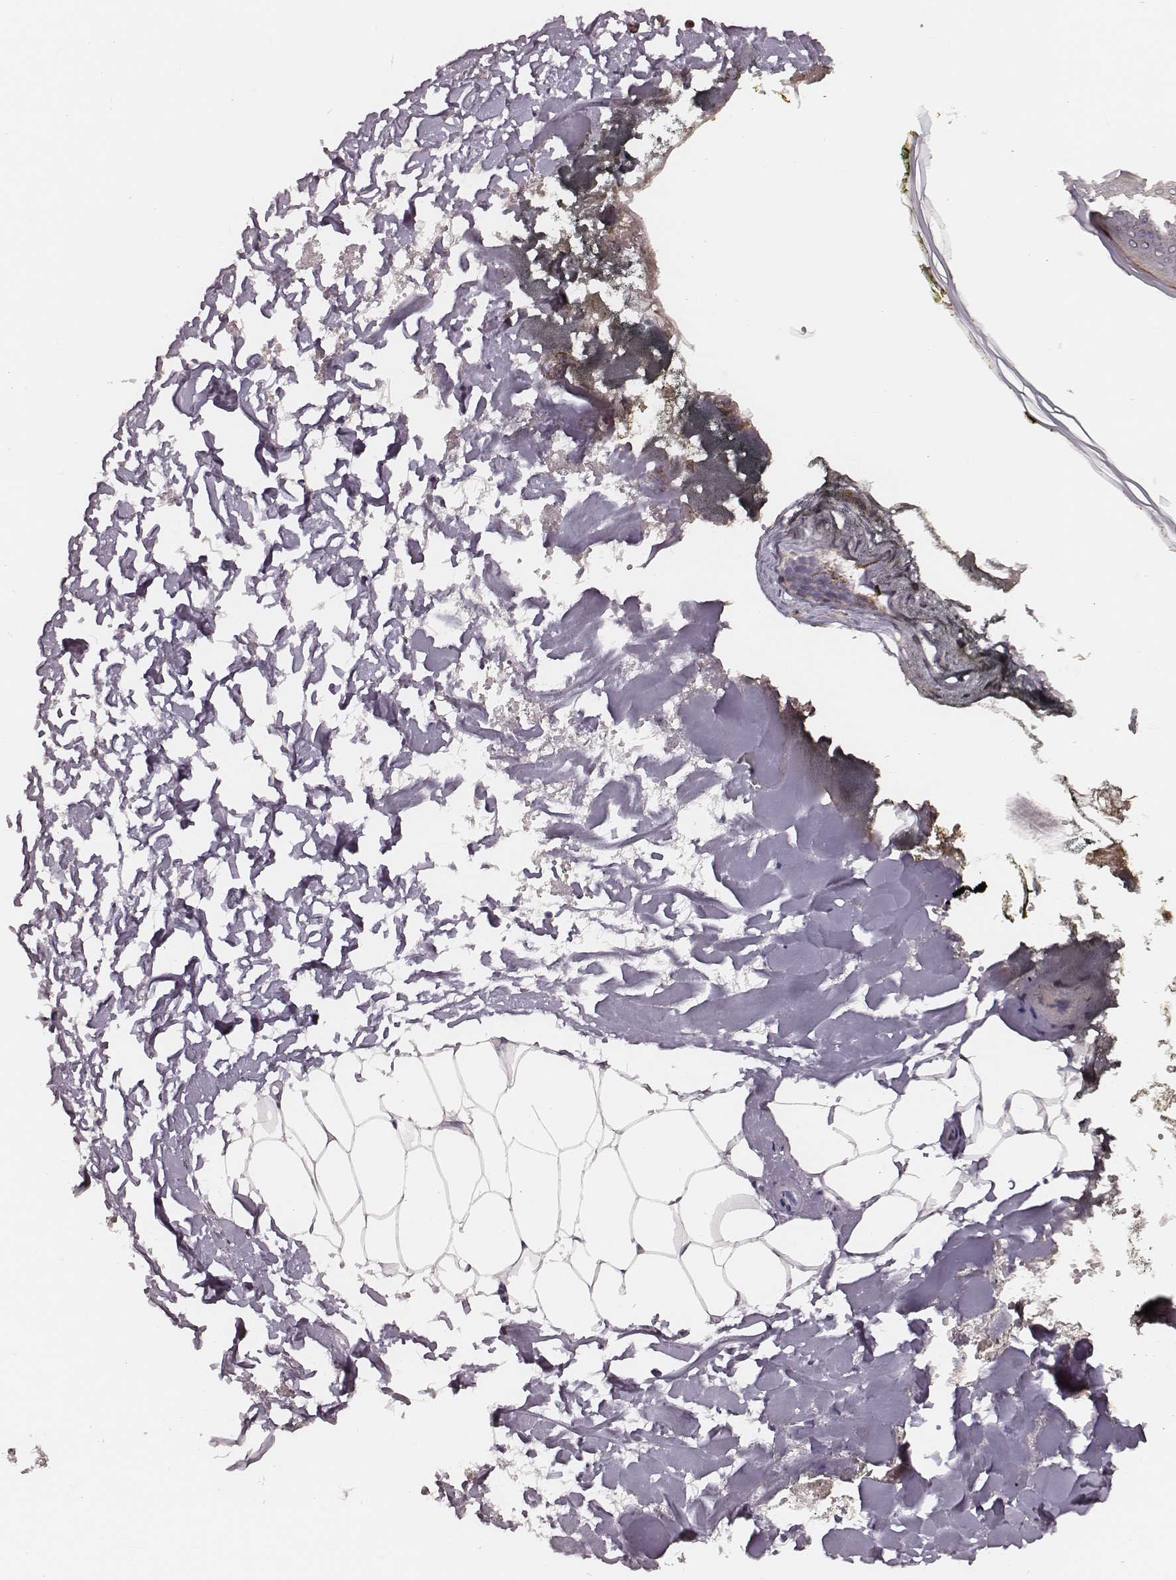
{"staining": {"intensity": "weak", "quantity": ">75%", "location": "cytoplasmic/membranous"}, "tissue": "skin", "cell_type": "Fibroblasts", "image_type": "normal", "snomed": [{"axis": "morphology", "description": "Normal tissue, NOS"}, {"axis": "topography", "description": "Skin"}], "caption": "Immunohistochemical staining of benign skin demonstrates low levels of weak cytoplasmic/membranous positivity in about >75% of fibroblasts. Using DAB (3,3'-diaminobenzidine) (brown) and hematoxylin (blue) stains, captured at high magnification using brightfield microscopy.", "gene": "CARS1", "patient": {"sex": "female", "age": 34}}